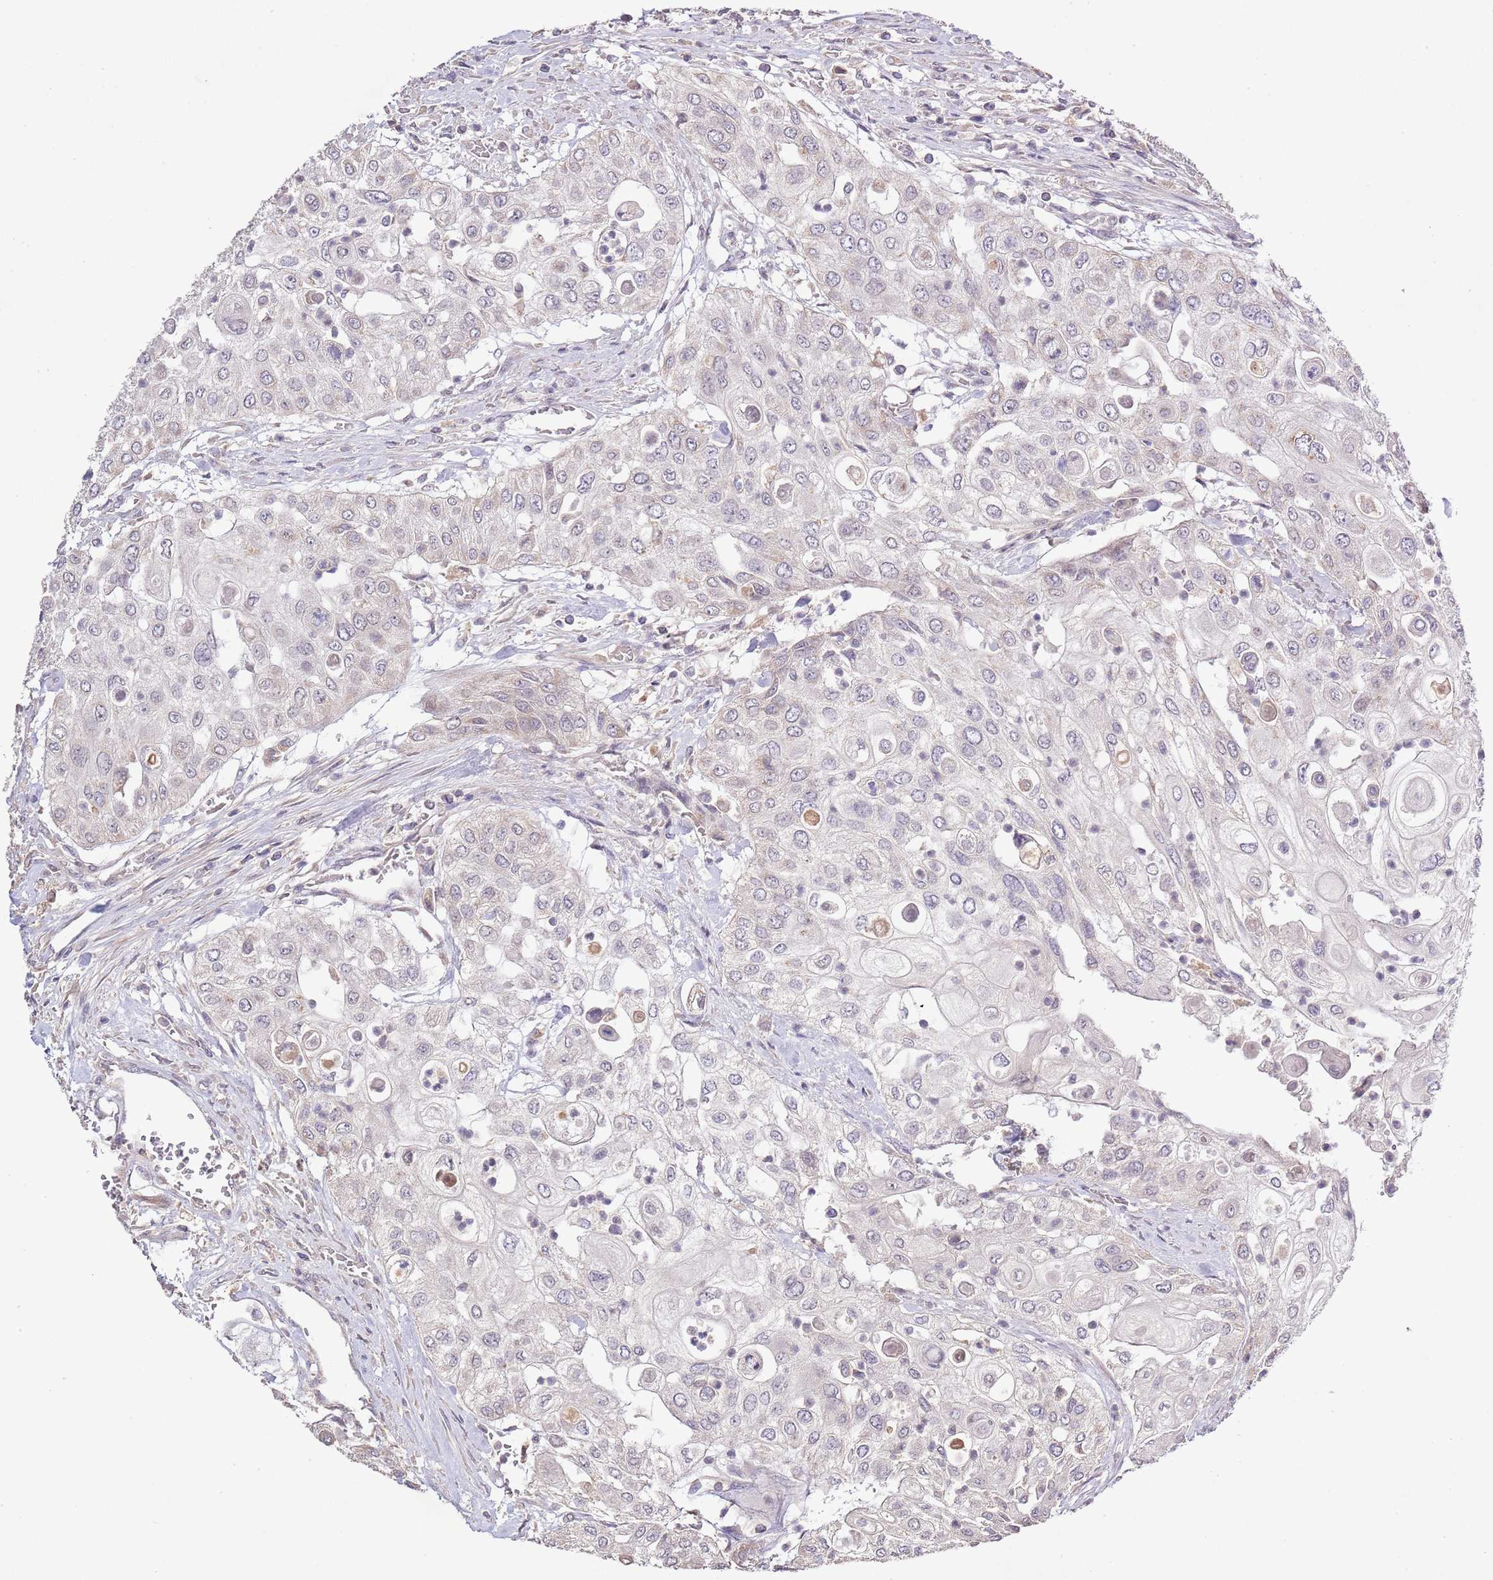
{"staining": {"intensity": "negative", "quantity": "none", "location": "none"}, "tissue": "urothelial cancer", "cell_type": "Tumor cells", "image_type": "cancer", "snomed": [{"axis": "morphology", "description": "Urothelial carcinoma, High grade"}, {"axis": "topography", "description": "Urinary bladder"}], "caption": "This histopathology image is of high-grade urothelial carcinoma stained with IHC to label a protein in brown with the nuclei are counter-stained blue. There is no staining in tumor cells.", "gene": "IVD", "patient": {"sex": "female", "age": 79}}